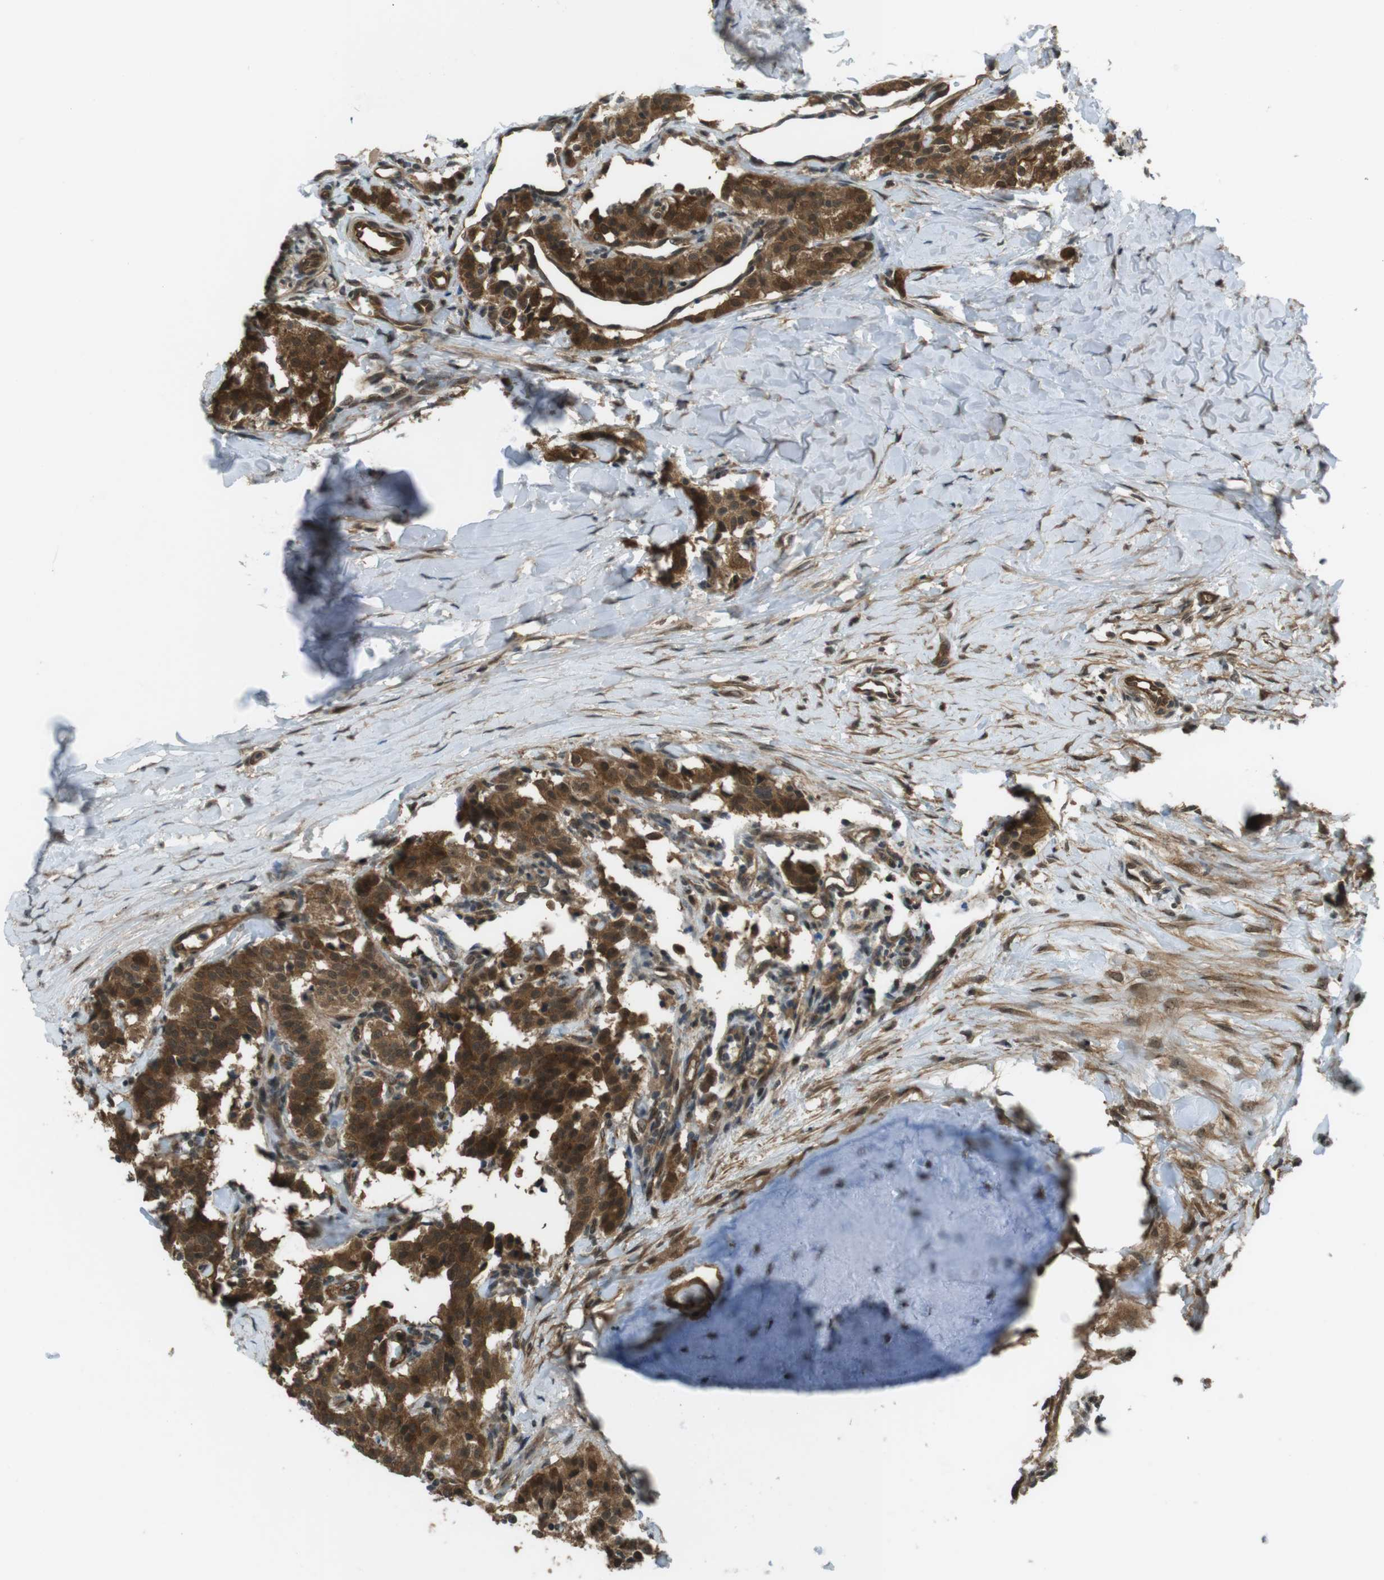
{"staining": {"intensity": "strong", "quantity": ">75%", "location": "cytoplasmic/membranous,nuclear"}, "tissue": "carcinoid", "cell_type": "Tumor cells", "image_type": "cancer", "snomed": [{"axis": "morphology", "description": "Carcinoid, malignant, NOS"}, {"axis": "topography", "description": "Lung"}], "caption": "About >75% of tumor cells in human malignant carcinoid display strong cytoplasmic/membranous and nuclear protein staining as visualized by brown immunohistochemical staining.", "gene": "TIAM2", "patient": {"sex": "male", "age": 30}}